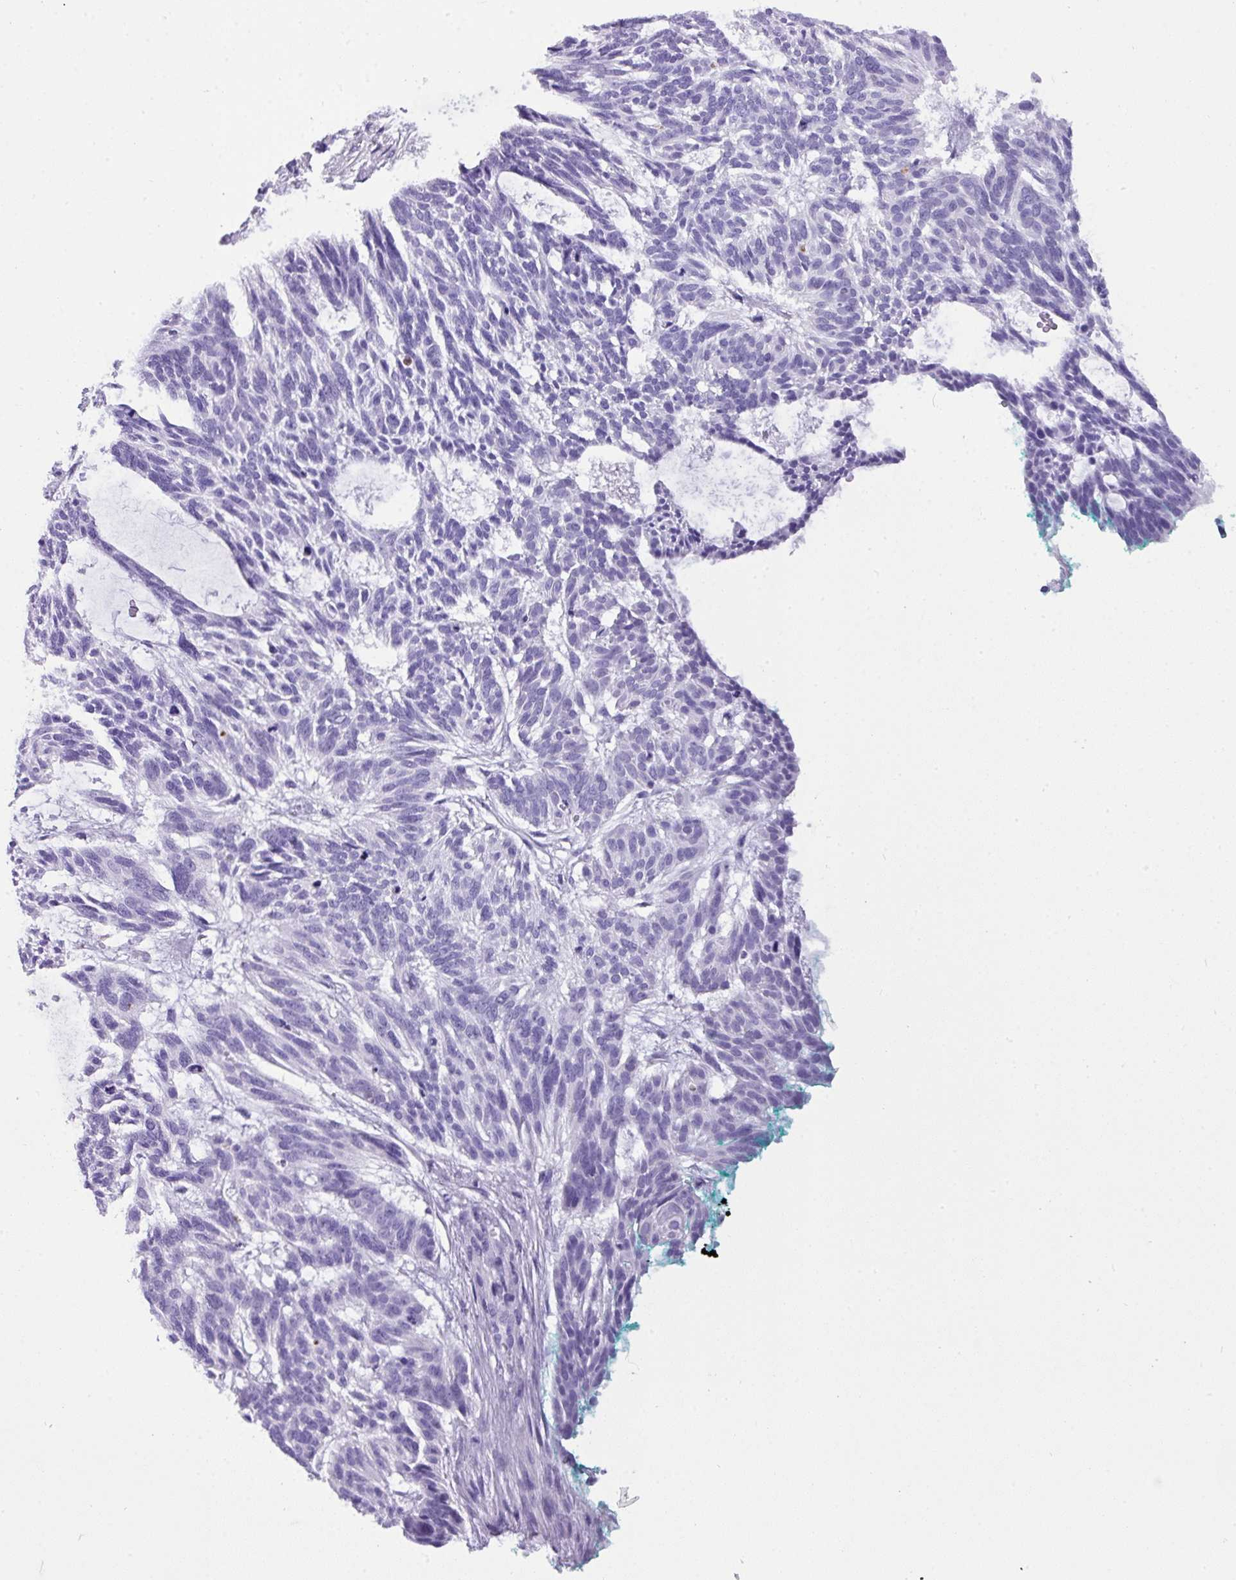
{"staining": {"intensity": "negative", "quantity": "none", "location": "none"}, "tissue": "skin cancer", "cell_type": "Tumor cells", "image_type": "cancer", "snomed": [{"axis": "morphology", "description": "Basal cell carcinoma"}, {"axis": "topography", "description": "Skin"}], "caption": "Histopathology image shows no protein staining in tumor cells of skin cancer (basal cell carcinoma) tissue.", "gene": "MUC21", "patient": {"sex": "male", "age": 88}}